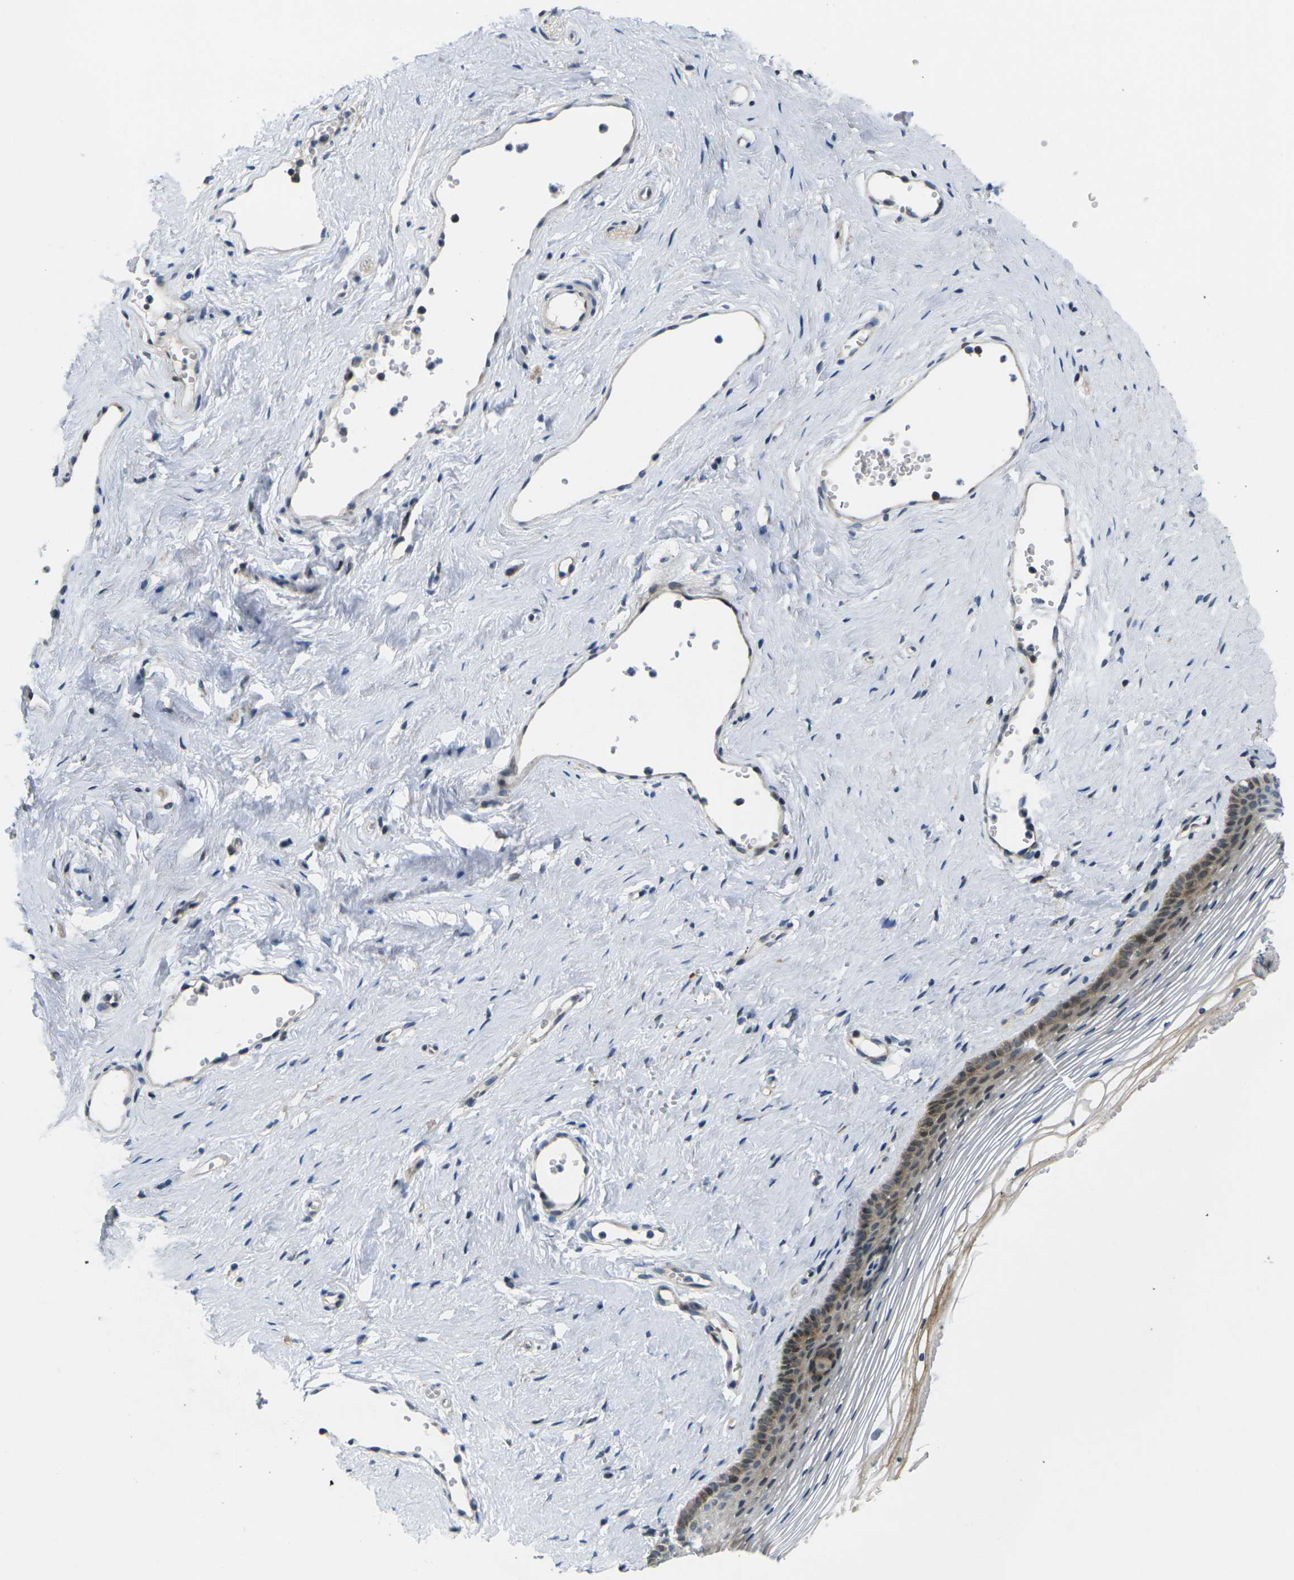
{"staining": {"intensity": "moderate", "quantity": "<25%", "location": "cytoplasmic/membranous"}, "tissue": "vagina", "cell_type": "Squamous epithelial cells", "image_type": "normal", "snomed": [{"axis": "morphology", "description": "Normal tissue, NOS"}, {"axis": "topography", "description": "Vagina"}], "caption": "High-power microscopy captured an IHC photomicrograph of unremarkable vagina, revealing moderate cytoplasmic/membranous positivity in approximately <25% of squamous epithelial cells. (DAB = brown stain, brightfield microscopy at high magnification).", "gene": "ROBO2", "patient": {"sex": "female", "age": 32}}